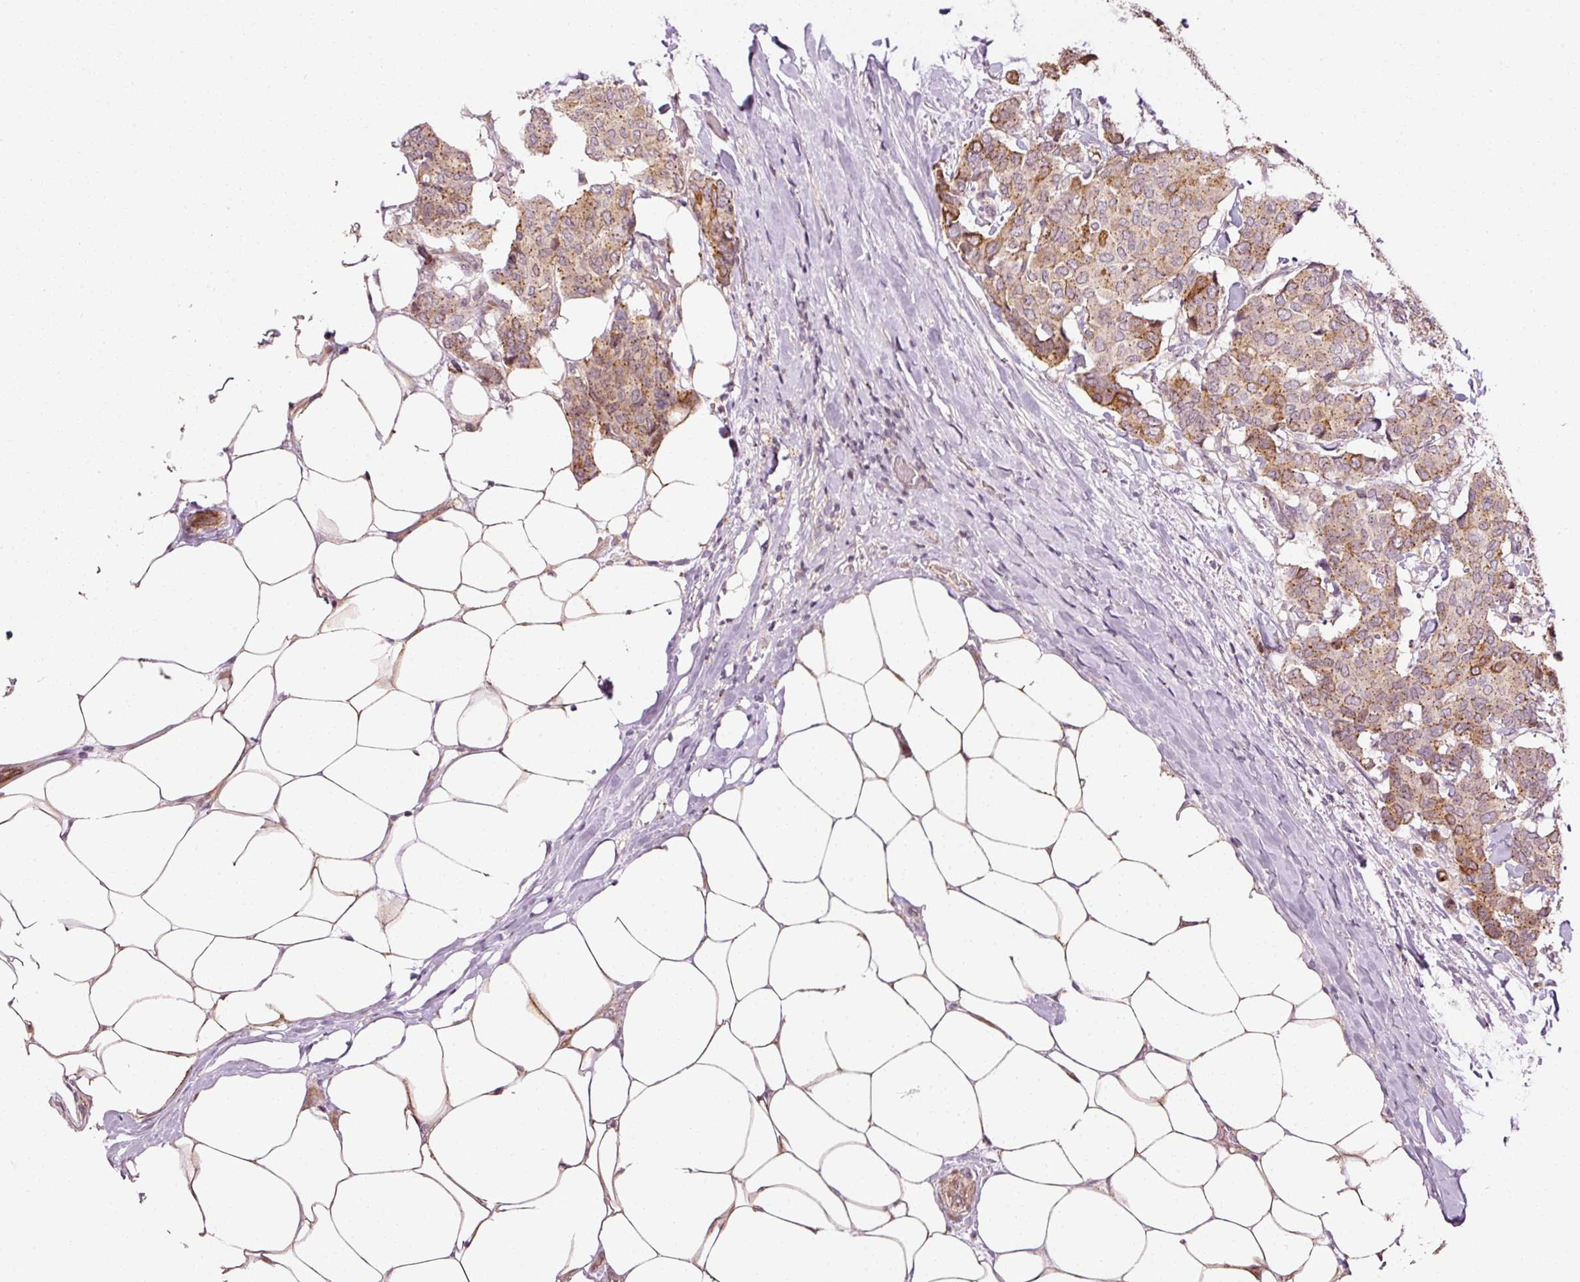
{"staining": {"intensity": "moderate", "quantity": "25%-75%", "location": "cytoplasmic/membranous"}, "tissue": "breast cancer", "cell_type": "Tumor cells", "image_type": "cancer", "snomed": [{"axis": "morphology", "description": "Duct carcinoma"}, {"axis": "topography", "description": "Breast"}], "caption": "Immunohistochemical staining of invasive ductal carcinoma (breast) demonstrates medium levels of moderate cytoplasmic/membranous staining in approximately 25%-75% of tumor cells.", "gene": "ANKRD20A1", "patient": {"sex": "female", "age": 75}}